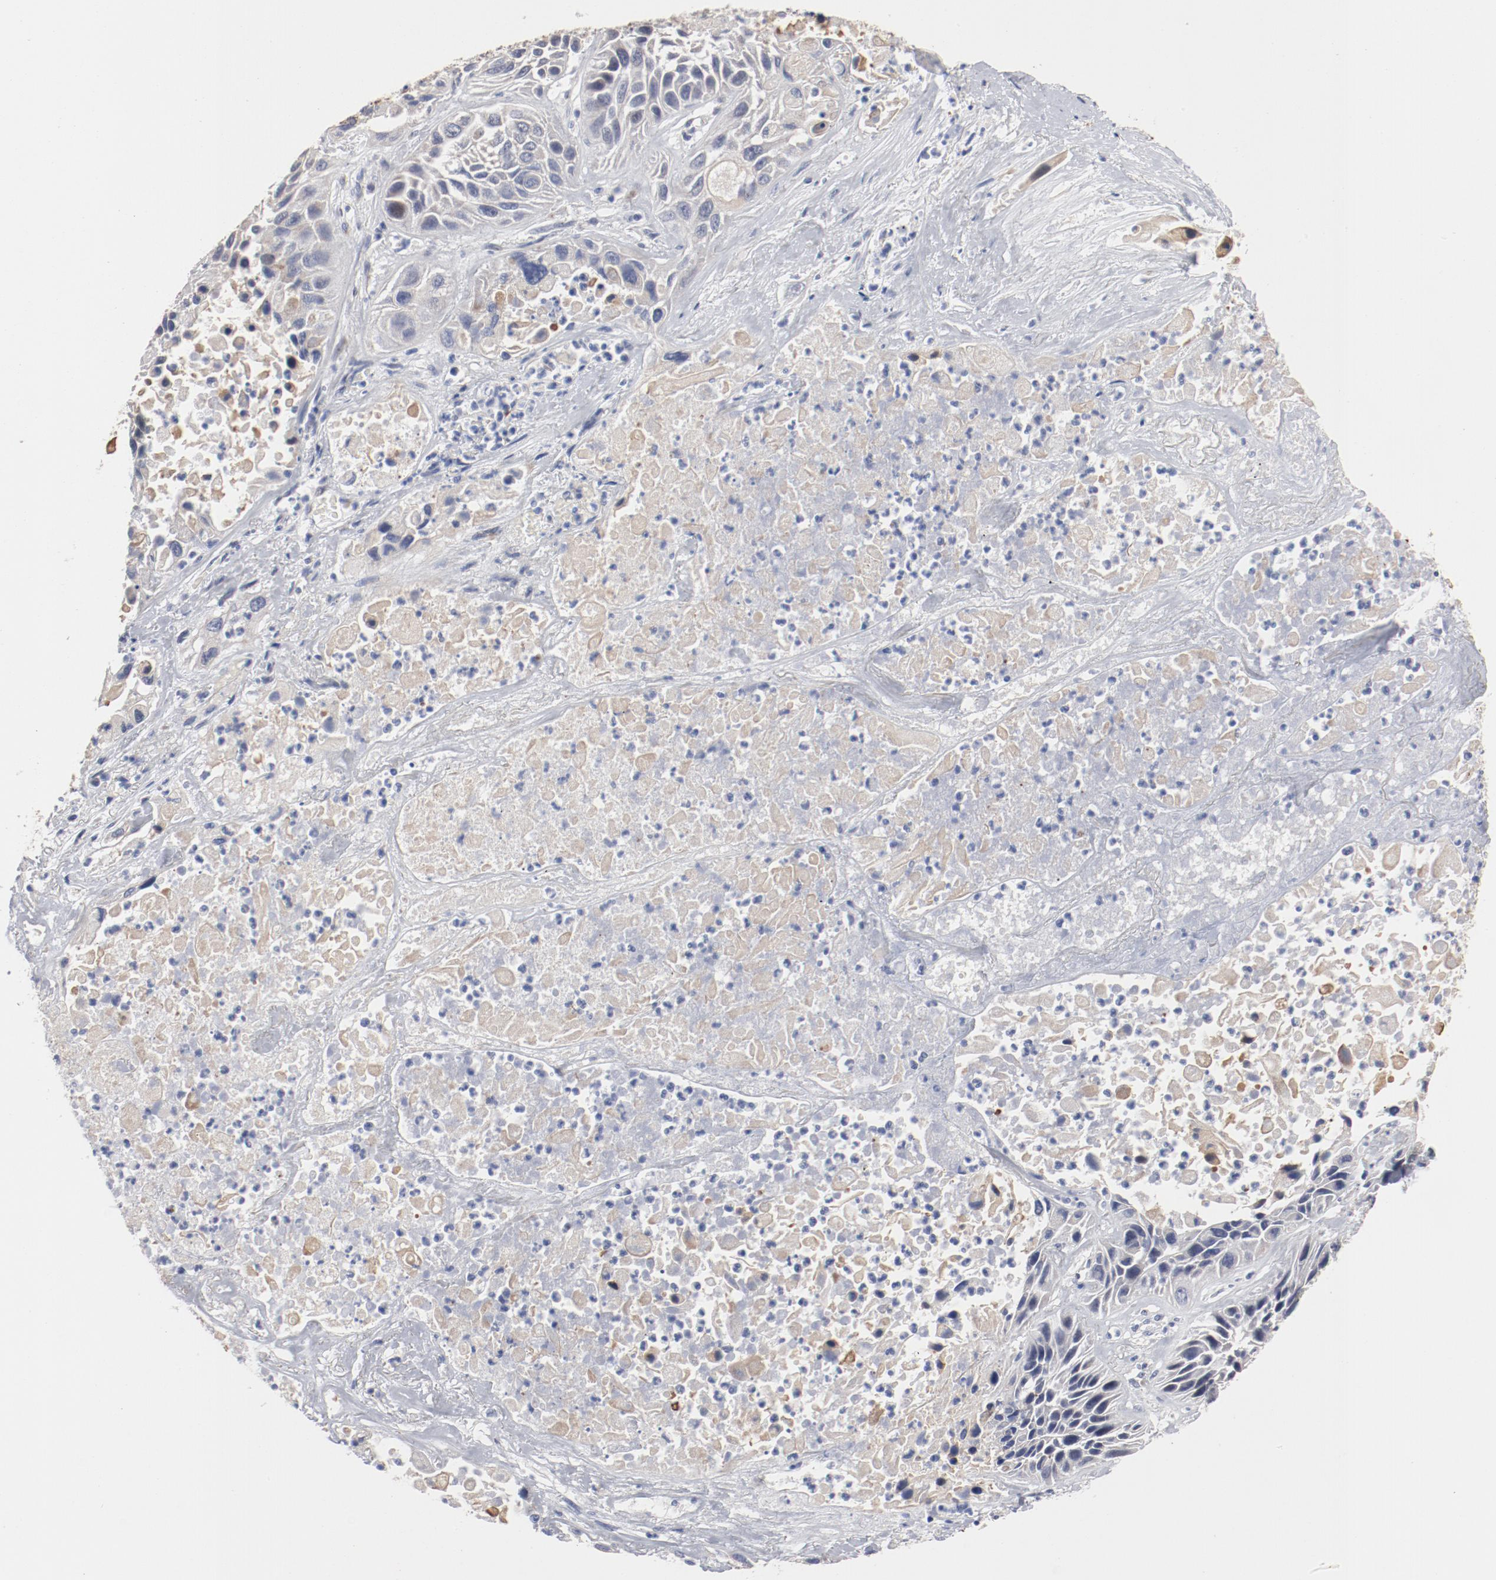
{"staining": {"intensity": "negative", "quantity": "none", "location": "none"}, "tissue": "lung cancer", "cell_type": "Tumor cells", "image_type": "cancer", "snomed": [{"axis": "morphology", "description": "Squamous cell carcinoma, NOS"}, {"axis": "topography", "description": "Lung"}], "caption": "High magnification brightfield microscopy of lung cancer stained with DAB (3,3'-diaminobenzidine) (brown) and counterstained with hematoxylin (blue): tumor cells show no significant staining.", "gene": "GPR143", "patient": {"sex": "female", "age": 76}}